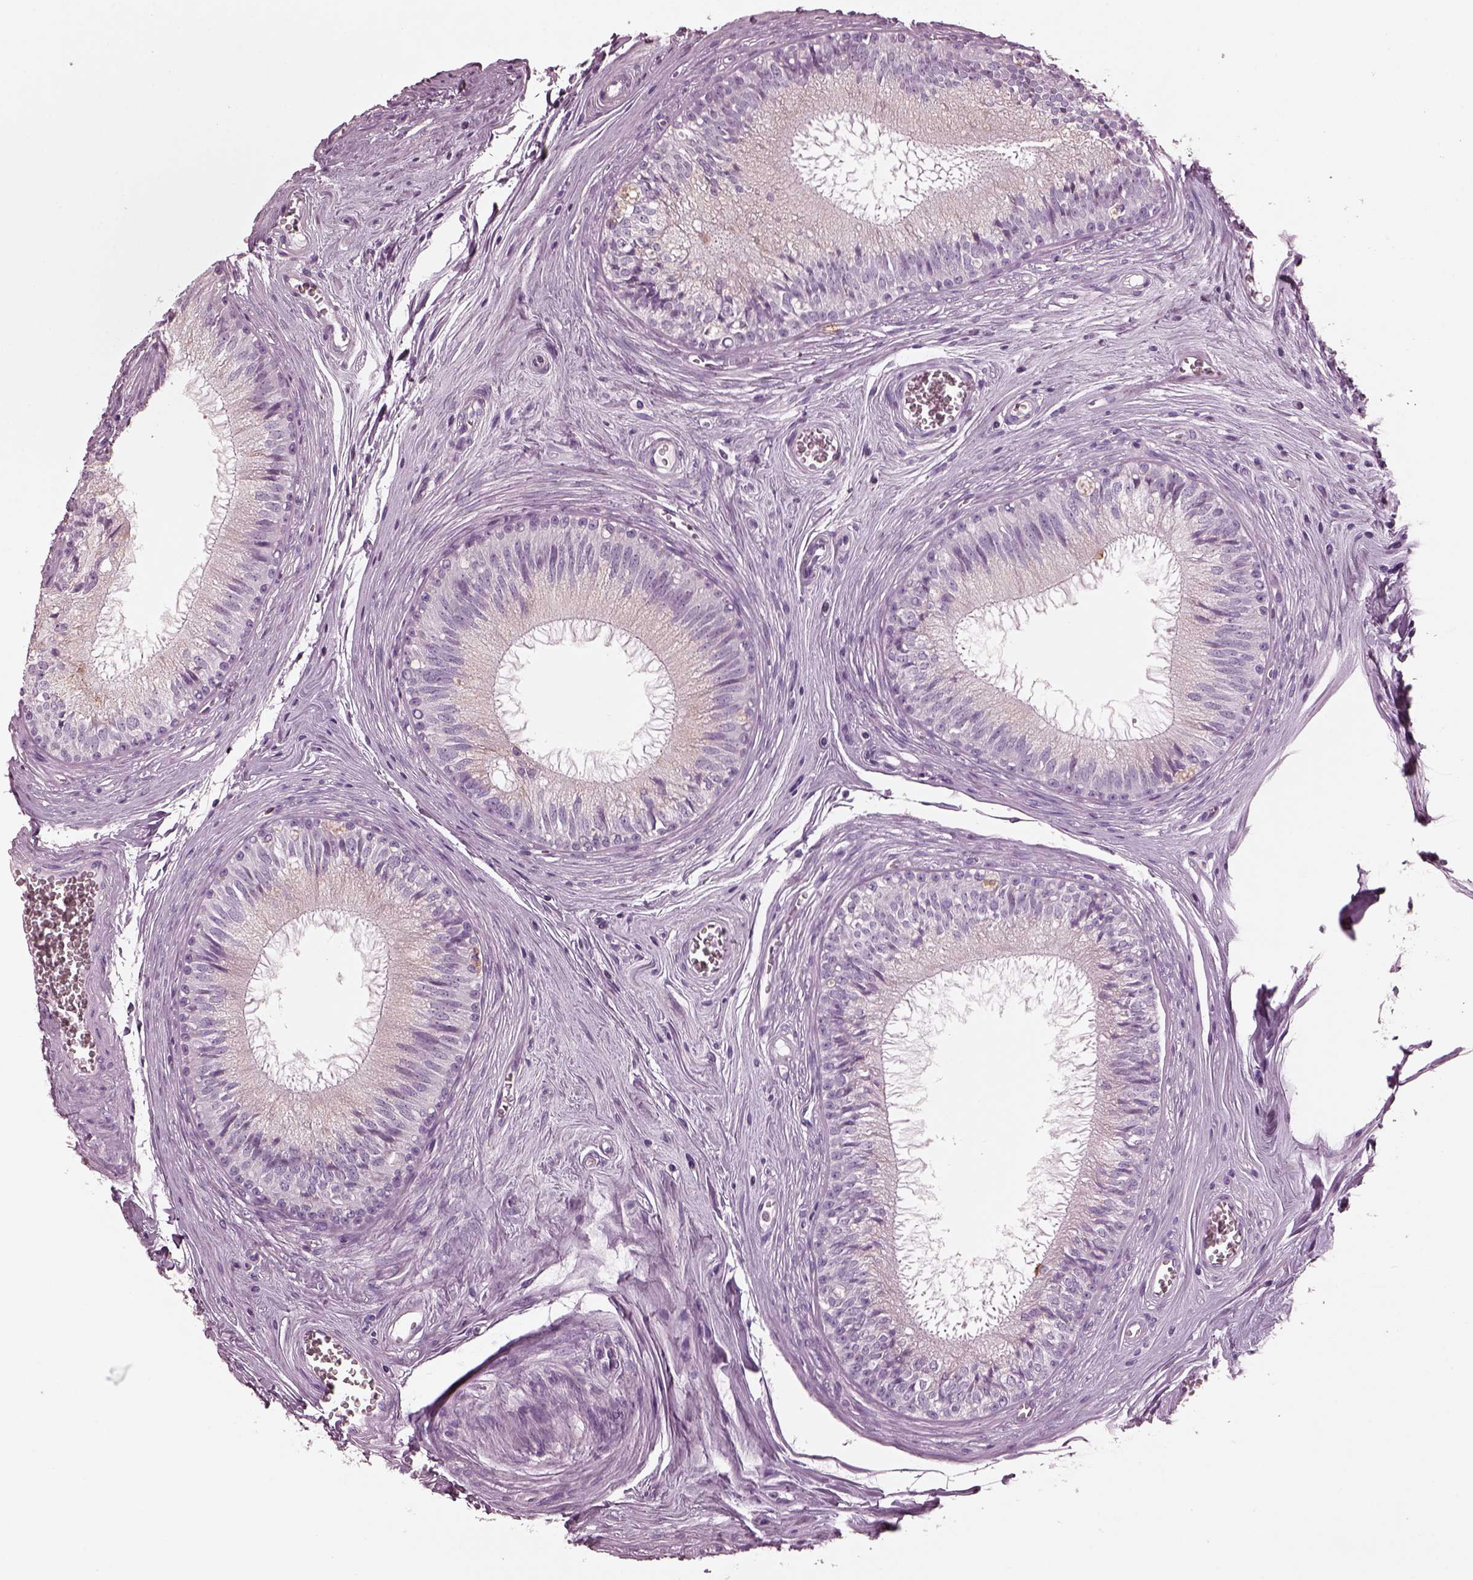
{"staining": {"intensity": "negative", "quantity": "none", "location": "none"}, "tissue": "epididymis", "cell_type": "Glandular cells", "image_type": "normal", "snomed": [{"axis": "morphology", "description": "Normal tissue, NOS"}, {"axis": "topography", "description": "Epididymis"}], "caption": "IHC image of normal epididymis: epididymis stained with DAB (3,3'-diaminobenzidine) reveals no significant protein expression in glandular cells.", "gene": "SLAMF8", "patient": {"sex": "male", "age": 37}}